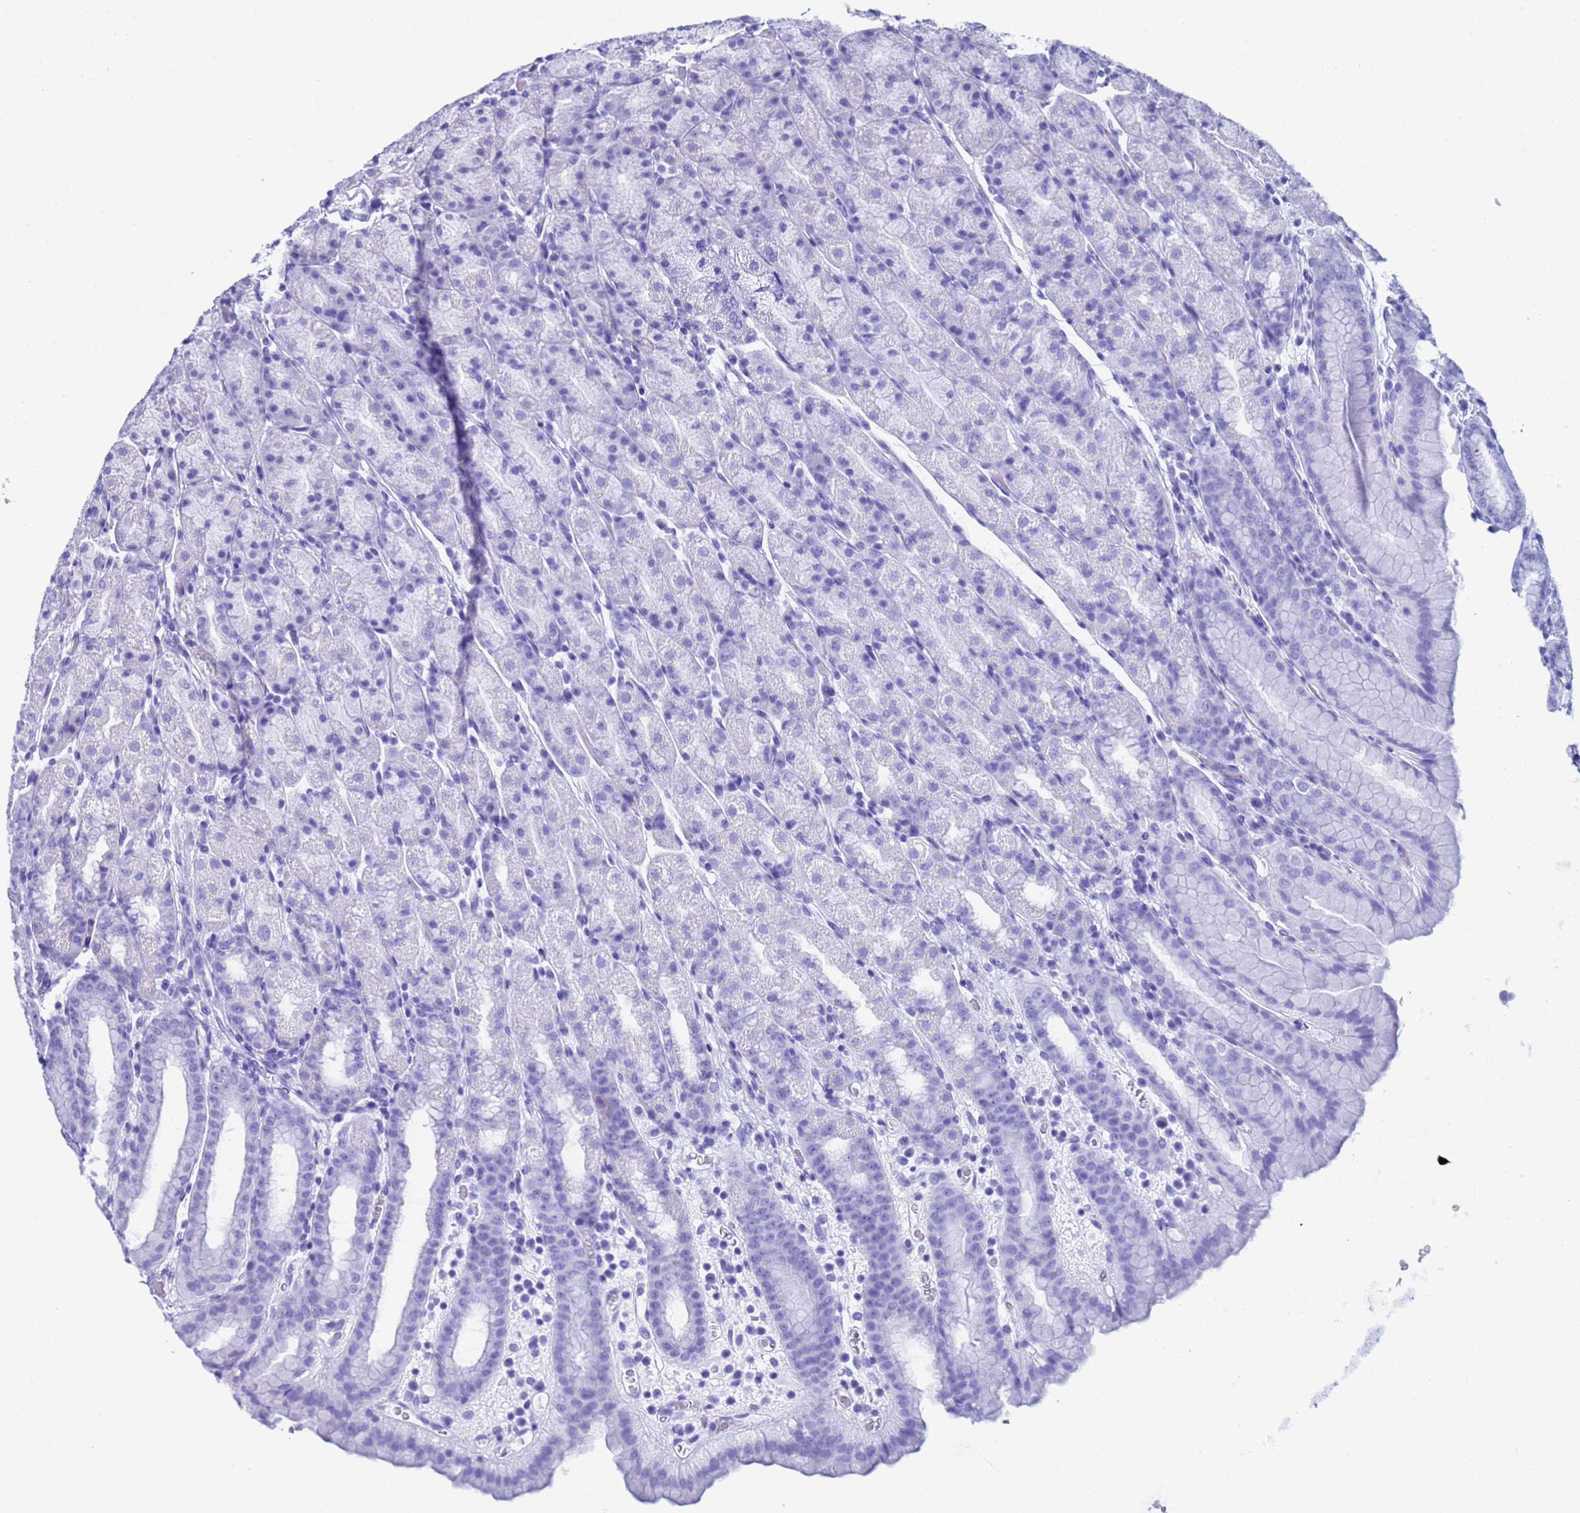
{"staining": {"intensity": "negative", "quantity": "none", "location": "none"}, "tissue": "stomach", "cell_type": "Glandular cells", "image_type": "normal", "snomed": [{"axis": "morphology", "description": "Normal tissue, NOS"}, {"axis": "topography", "description": "Stomach, upper"}], "caption": "There is no significant staining in glandular cells of stomach. (Brightfield microscopy of DAB immunohistochemistry (IHC) at high magnification).", "gene": "CLHC1", "patient": {"sex": "male", "age": 68}}